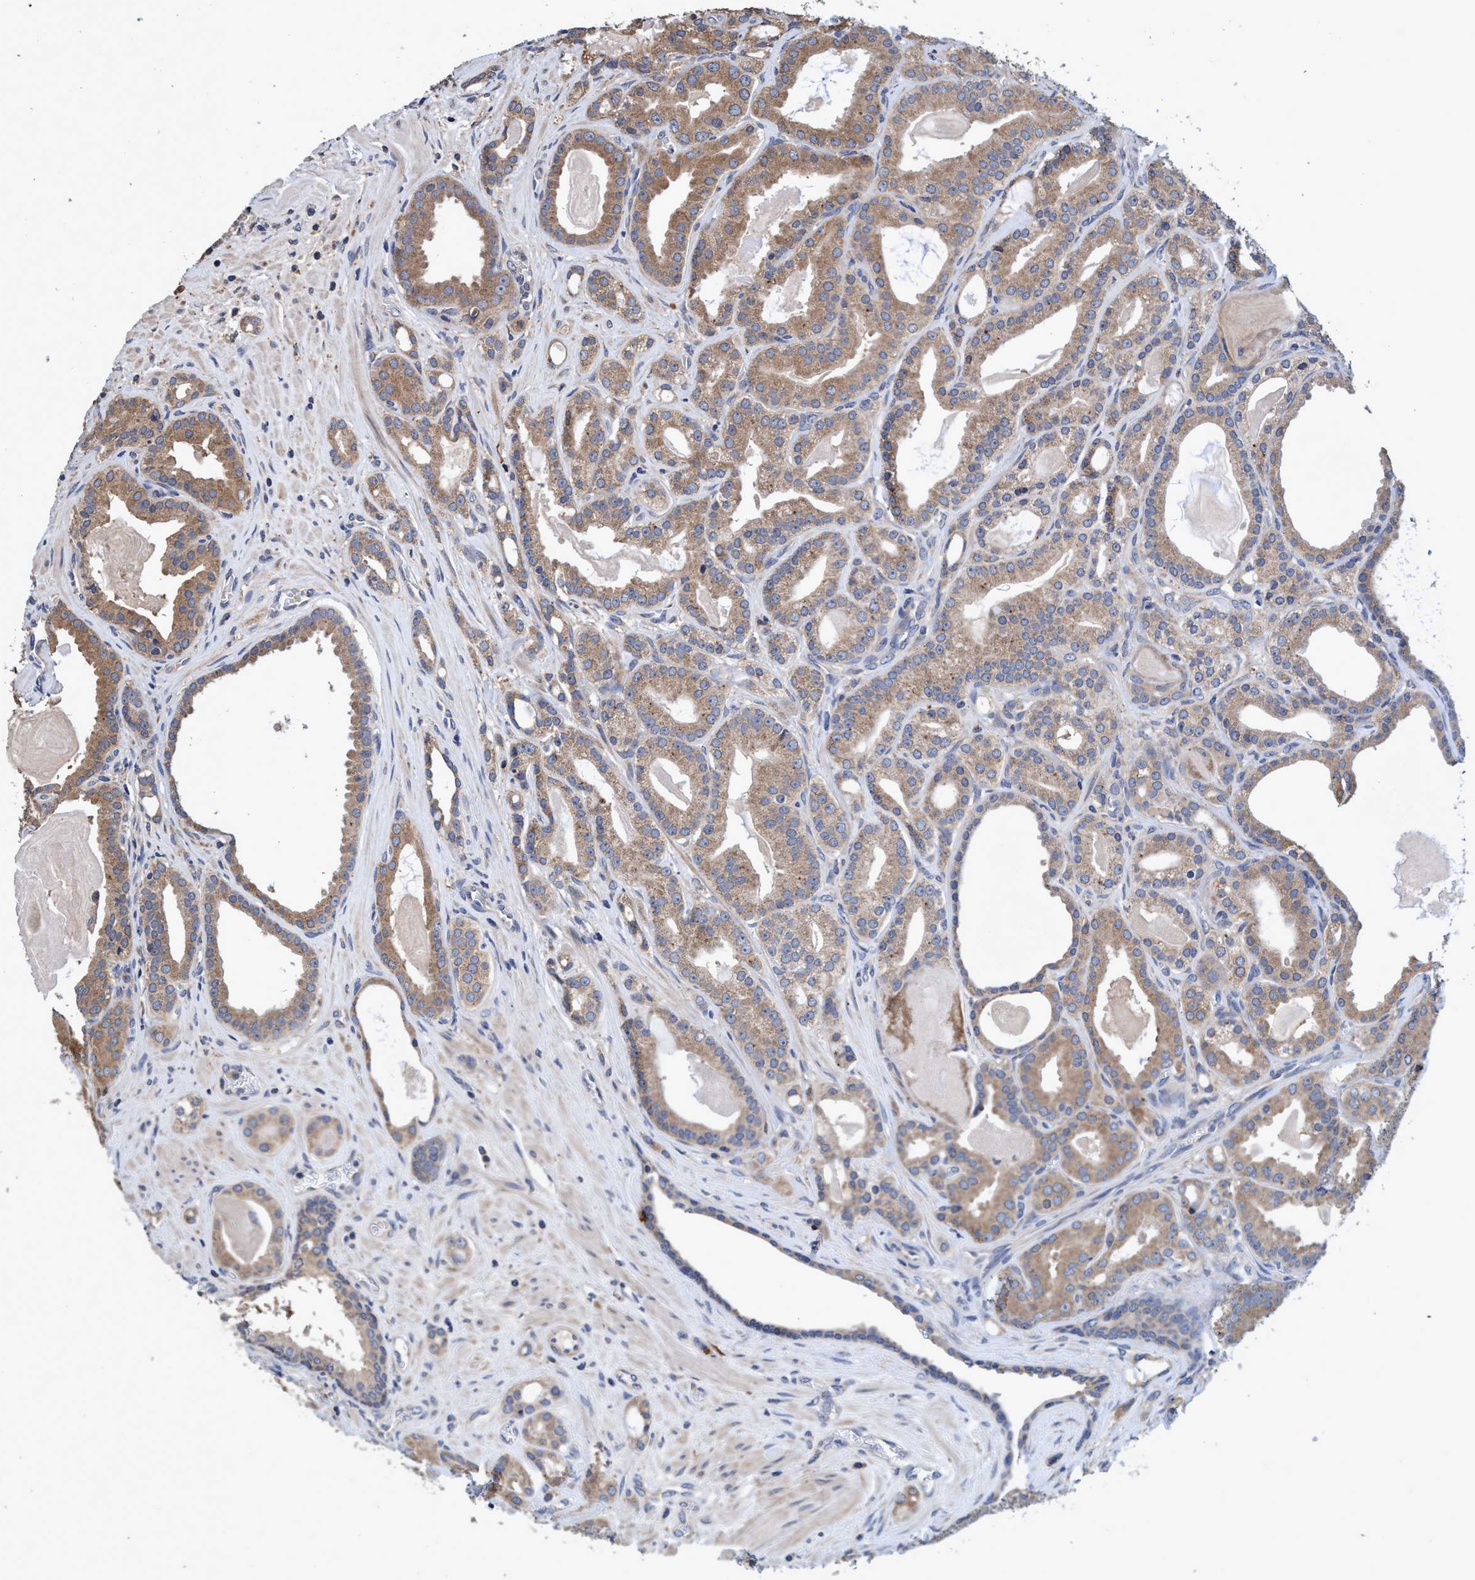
{"staining": {"intensity": "weak", "quantity": ">75%", "location": "cytoplasmic/membranous"}, "tissue": "prostate cancer", "cell_type": "Tumor cells", "image_type": "cancer", "snomed": [{"axis": "morphology", "description": "Adenocarcinoma, High grade"}, {"axis": "topography", "description": "Prostate"}], "caption": "Tumor cells show weak cytoplasmic/membranous staining in about >75% of cells in prostate cancer (adenocarcinoma (high-grade)). (IHC, brightfield microscopy, high magnification).", "gene": "CALCOCO2", "patient": {"sex": "male", "age": 60}}